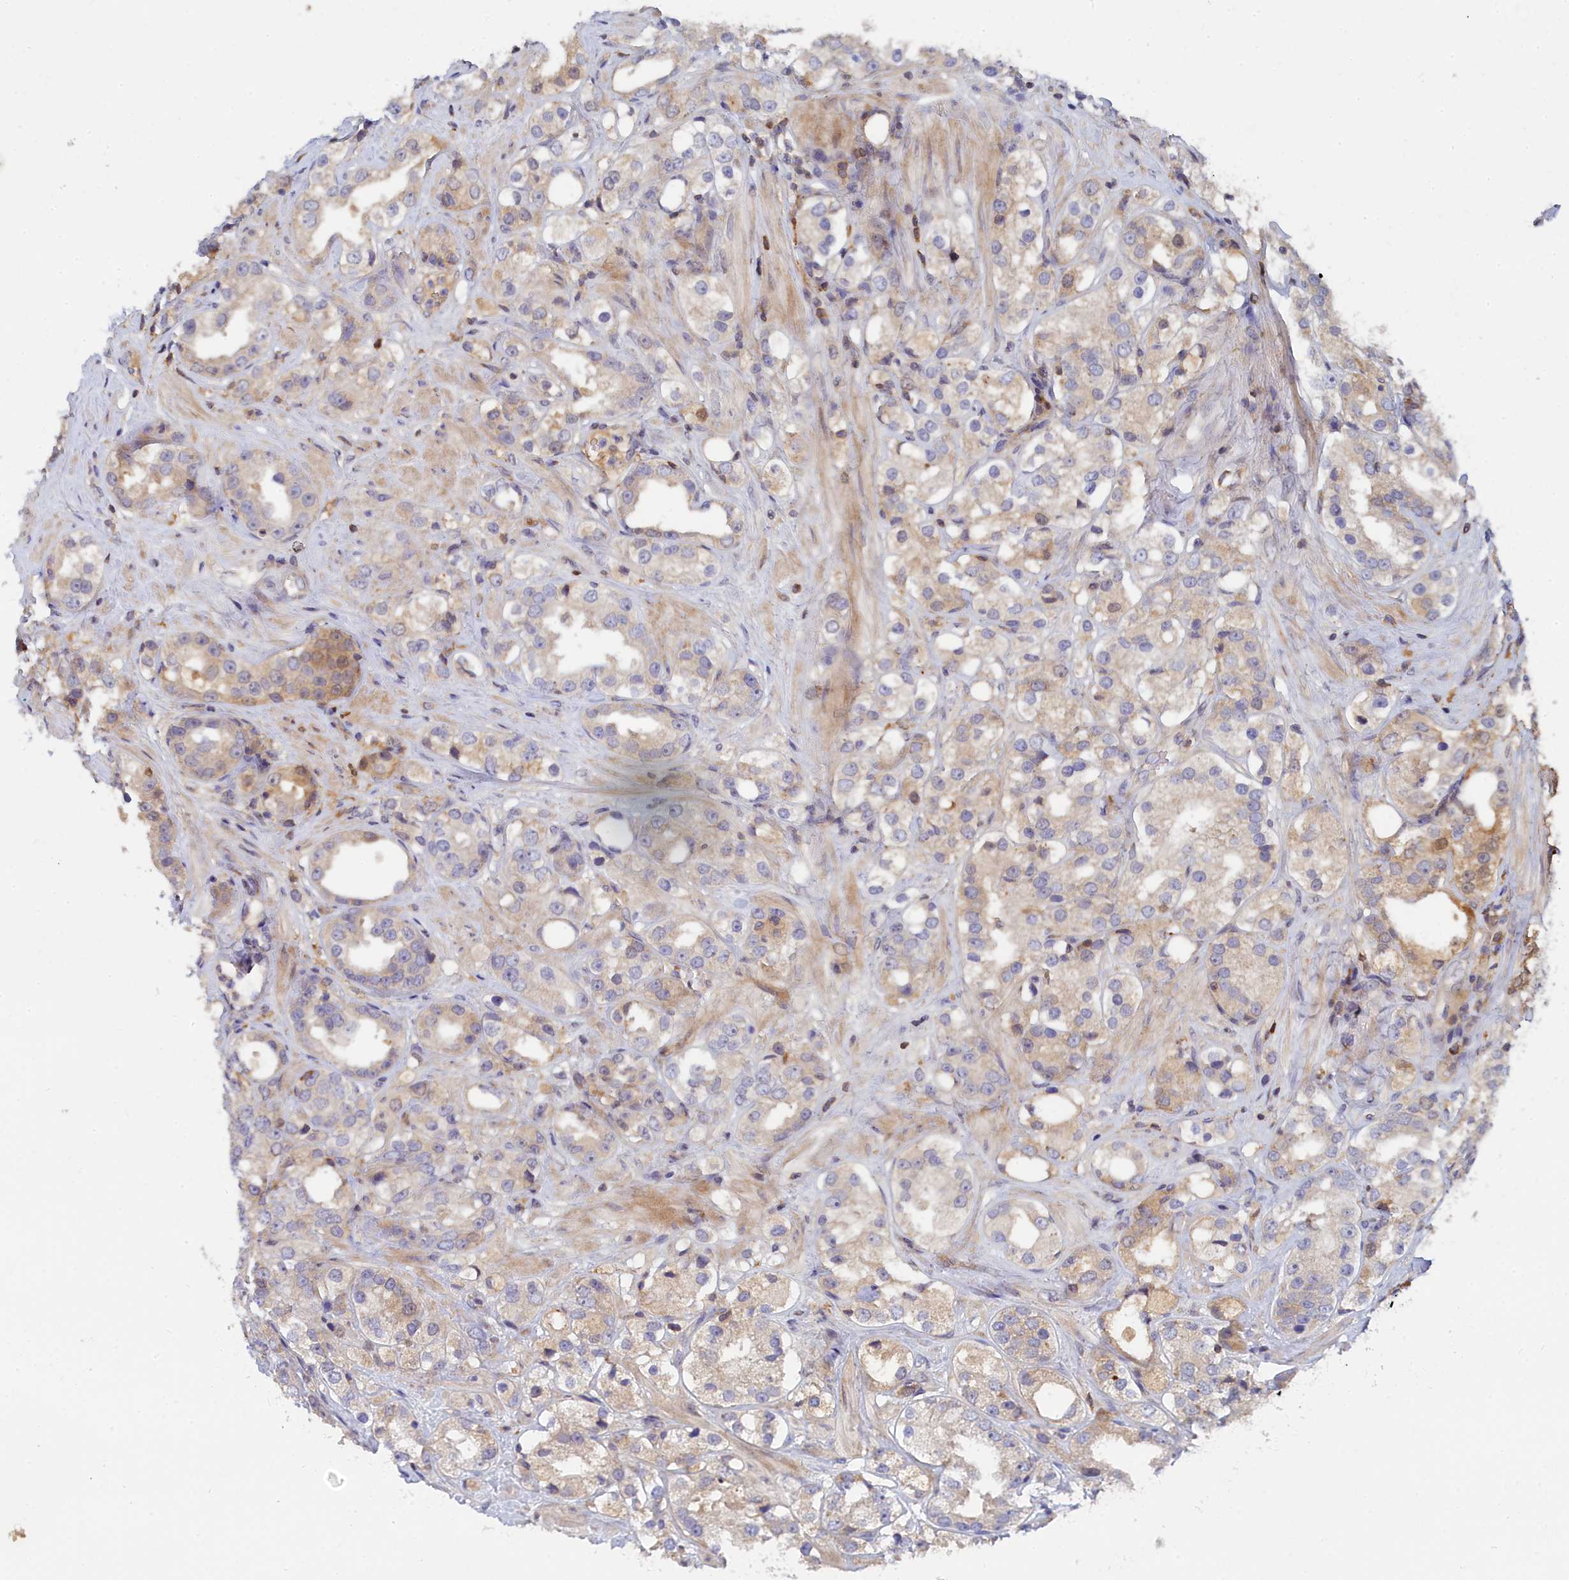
{"staining": {"intensity": "negative", "quantity": "none", "location": "none"}, "tissue": "prostate cancer", "cell_type": "Tumor cells", "image_type": "cancer", "snomed": [{"axis": "morphology", "description": "Adenocarcinoma, NOS"}, {"axis": "topography", "description": "Prostate"}], "caption": "High power microscopy micrograph of an immunohistochemistry (IHC) photomicrograph of adenocarcinoma (prostate), revealing no significant expression in tumor cells. (DAB IHC visualized using brightfield microscopy, high magnification).", "gene": "SPATA5L1", "patient": {"sex": "male", "age": 79}}